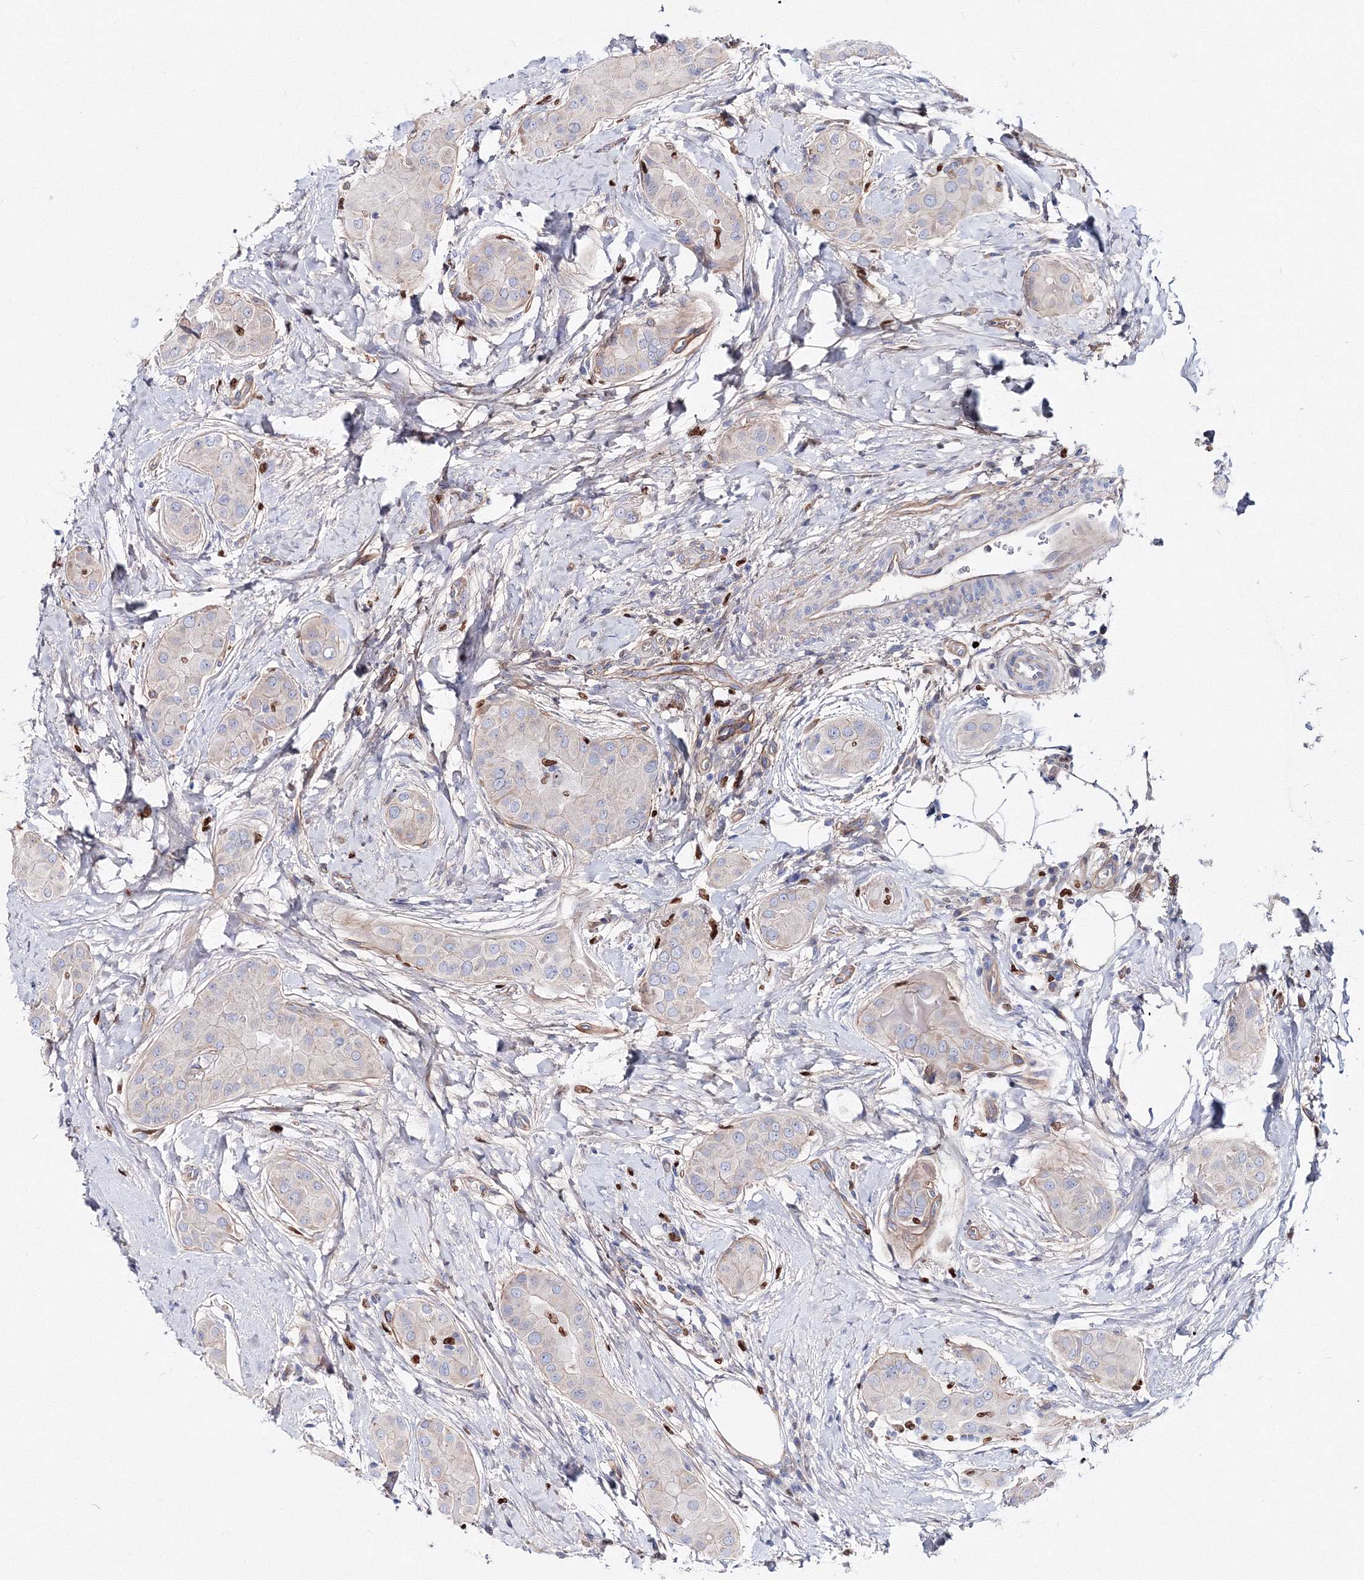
{"staining": {"intensity": "negative", "quantity": "none", "location": "none"}, "tissue": "thyroid cancer", "cell_type": "Tumor cells", "image_type": "cancer", "snomed": [{"axis": "morphology", "description": "Papillary adenocarcinoma, NOS"}, {"axis": "topography", "description": "Thyroid gland"}], "caption": "Immunohistochemical staining of thyroid cancer reveals no significant staining in tumor cells. (DAB (3,3'-diaminobenzidine) IHC with hematoxylin counter stain).", "gene": "C11orf52", "patient": {"sex": "male", "age": 33}}